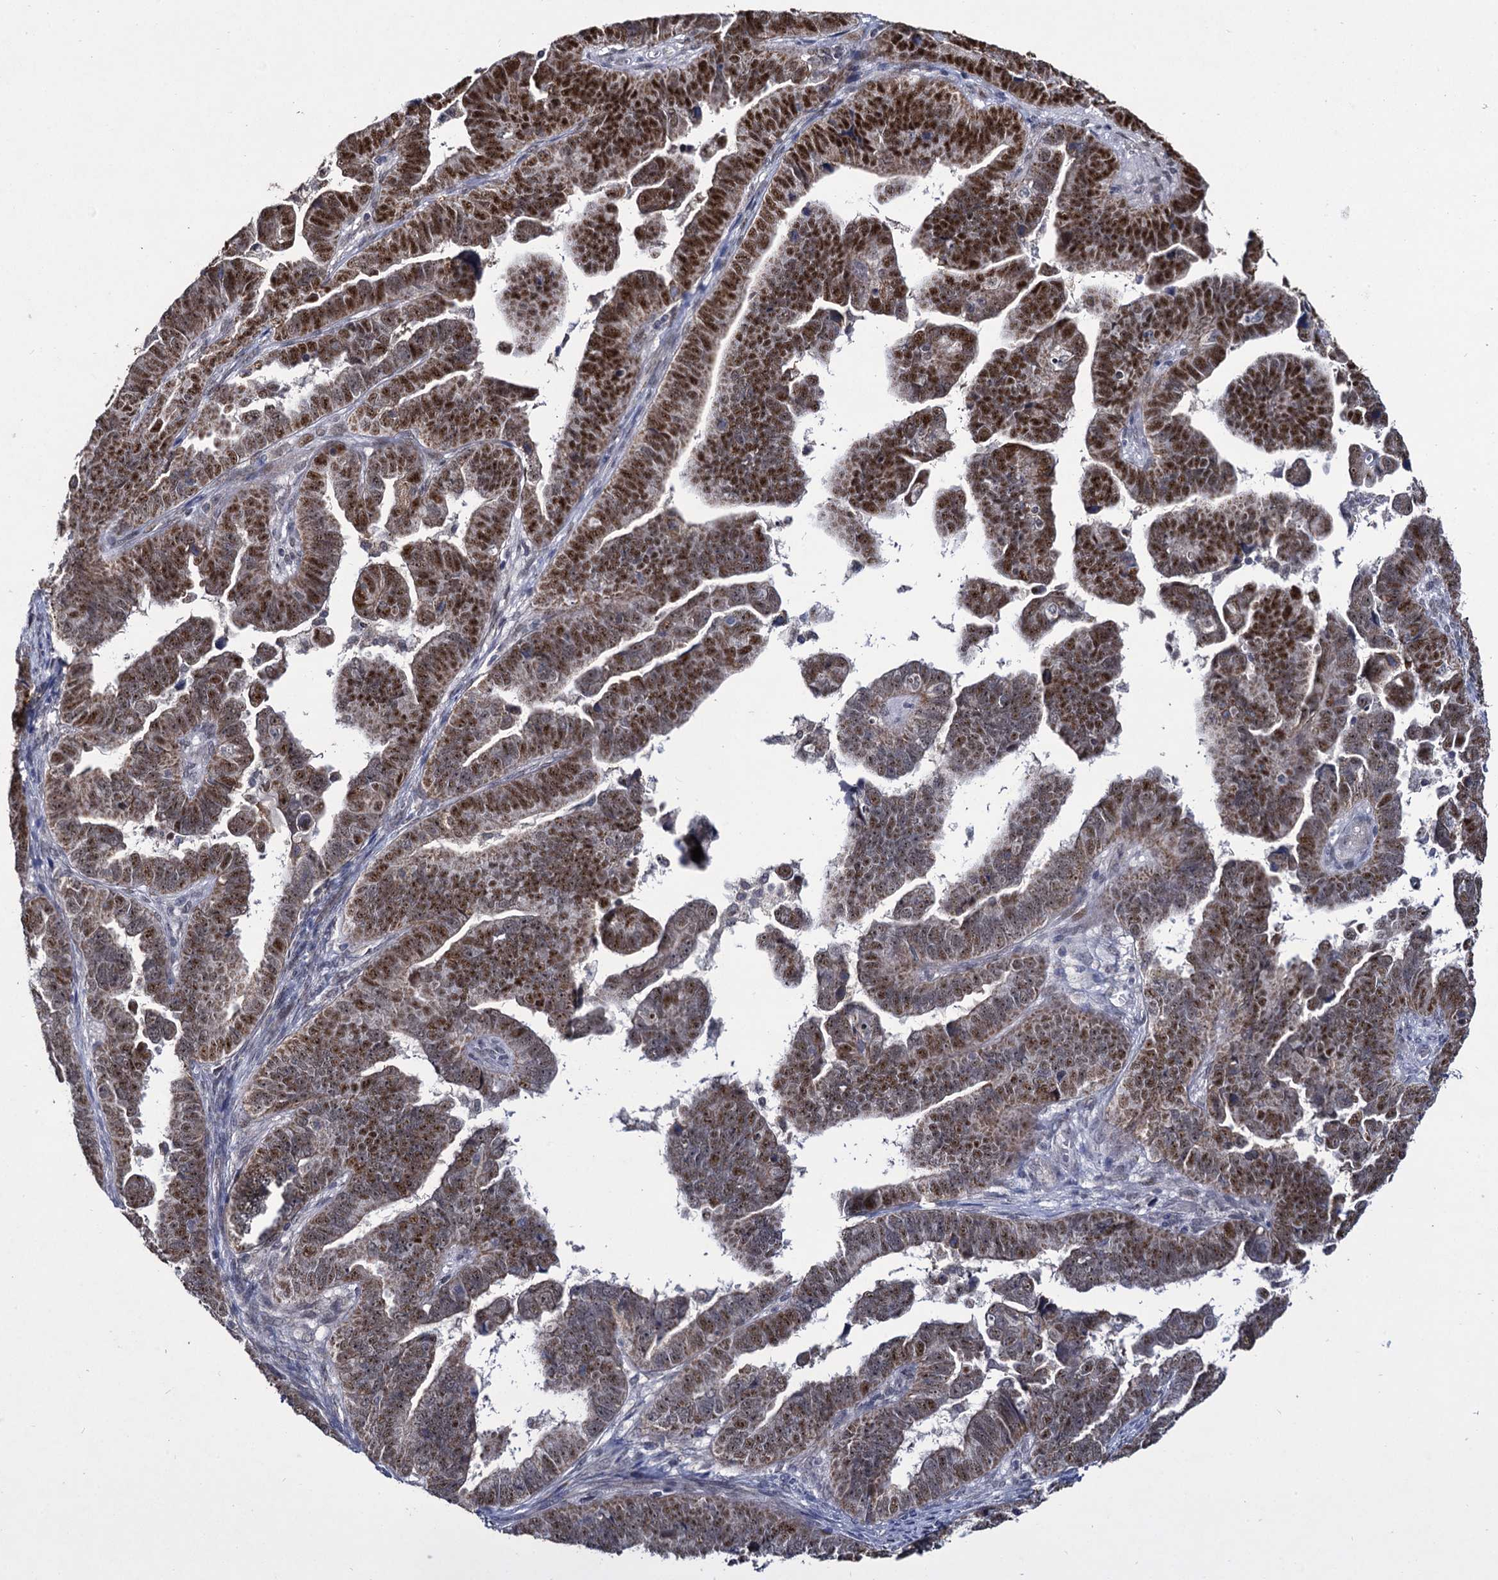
{"staining": {"intensity": "strong", "quantity": ">75%", "location": "nuclear"}, "tissue": "endometrial cancer", "cell_type": "Tumor cells", "image_type": "cancer", "snomed": [{"axis": "morphology", "description": "Adenocarcinoma, NOS"}, {"axis": "topography", "description": "Endometrium"}], "caption": "Immunohistochemistry (IHC) micrograph of endometrial cancer (adenocarcinoma) stained for a protein (brown), which displays high levels of strong nuclear expression in approximately >75% of tumor cells.", "gene": "RPUSD4", "patient": {"sex": "female", "age": 75}}